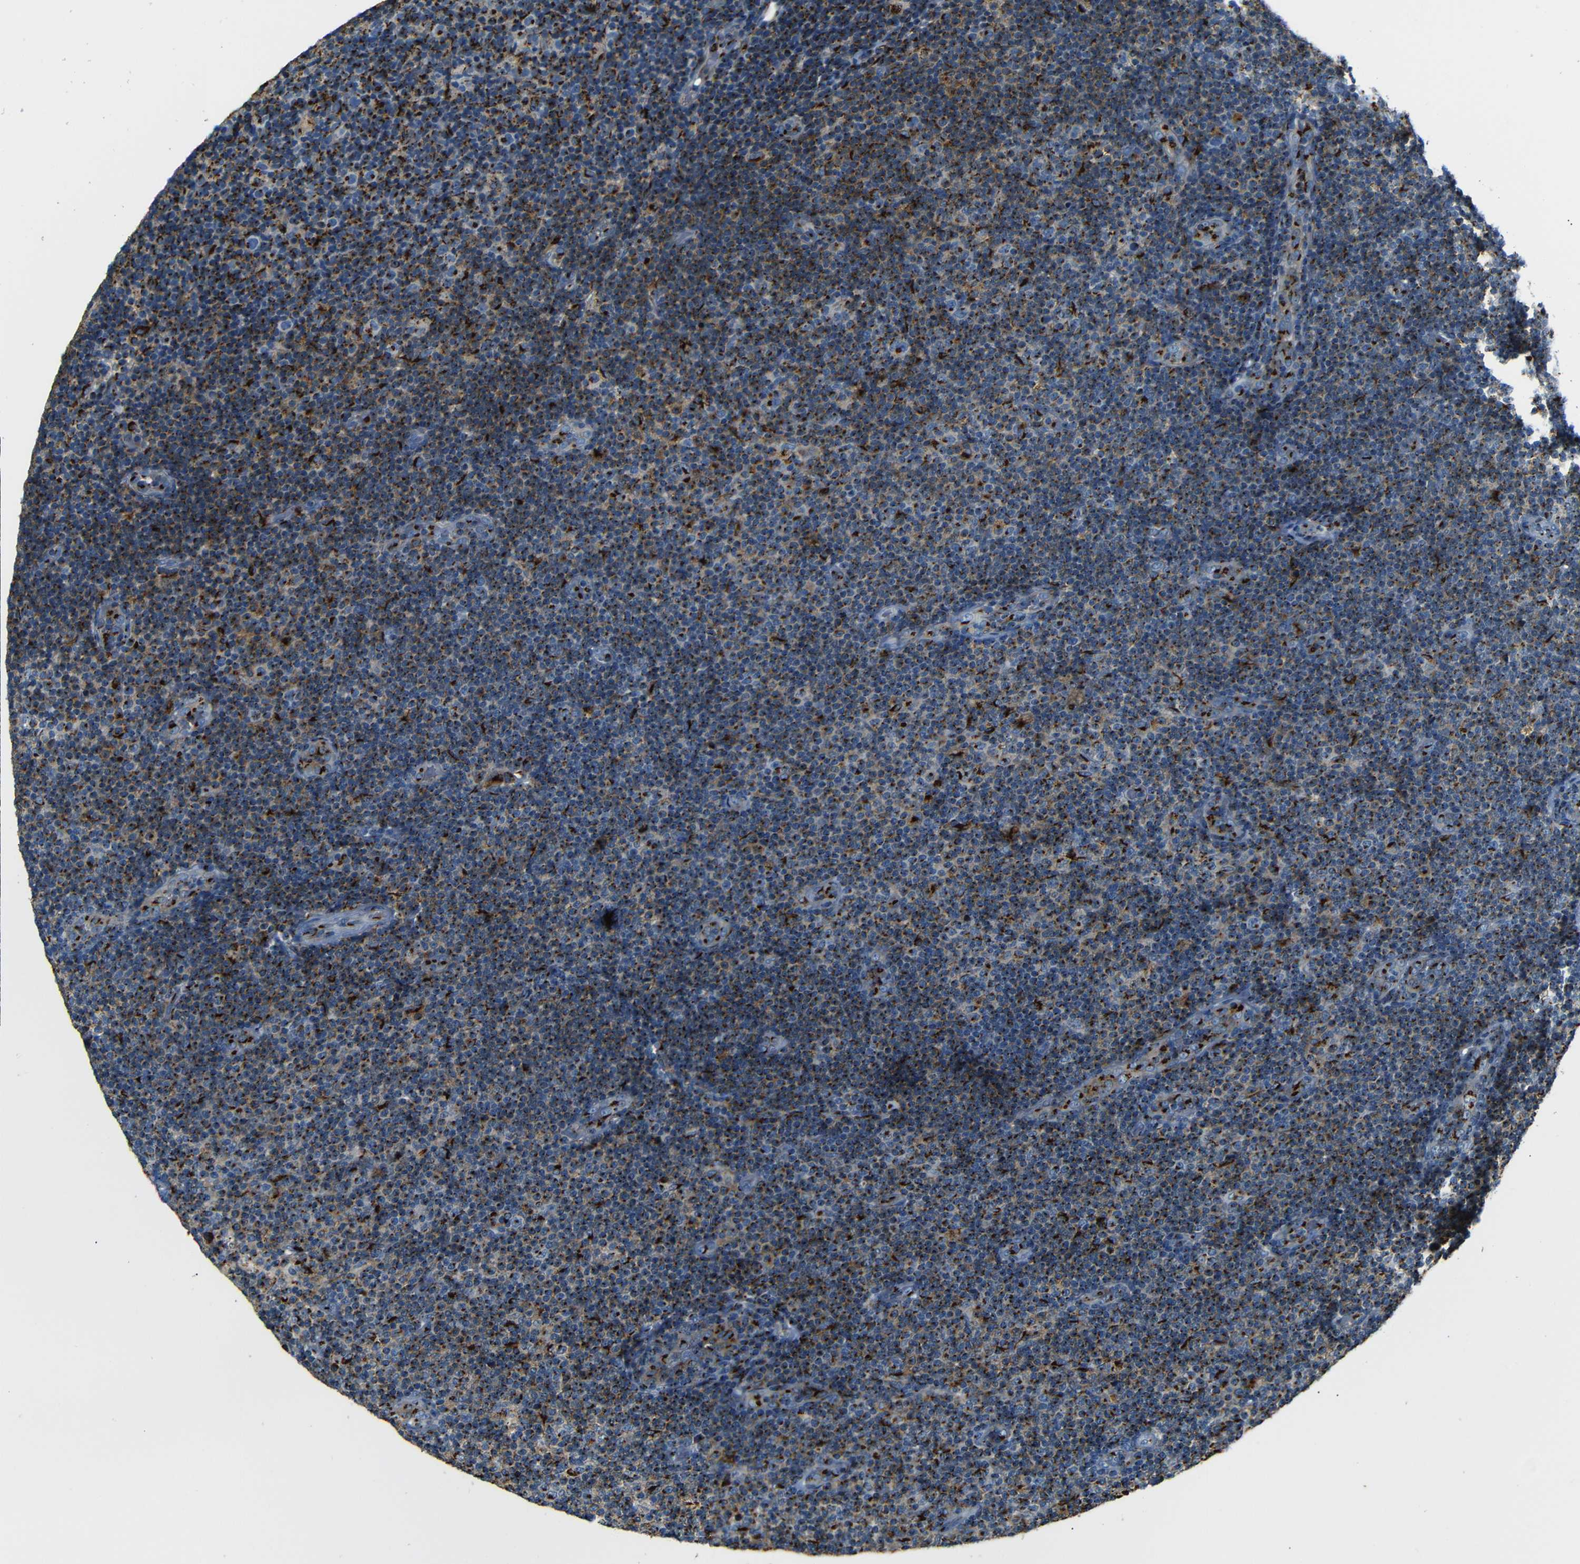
{"staining": {"intensity": "strong", "quantity": ">75%", "location": "cytoplasmic/membranous"}, "tissue": "lymphoma", "cell_type": "Tumor cells", "image_type": "cancer", "snomed": [{"axis": "morphology", "description": "Malignant lymphoma, non-Hodgkin's type, Low grade"}, {"axis": "topography", "description": "Lymph node"}], "caption": "High-power microscopy captured an IHC histopathology image of malignant lymphoma, non-Hodgkin's type (low-grade), revealing strong cytoplasmic/membranous staining in about >75% of tumor cells. Nuclei are stained in blue.", "gene": "TGOLN2", "patient": {"sex": "male", "age": 83}}